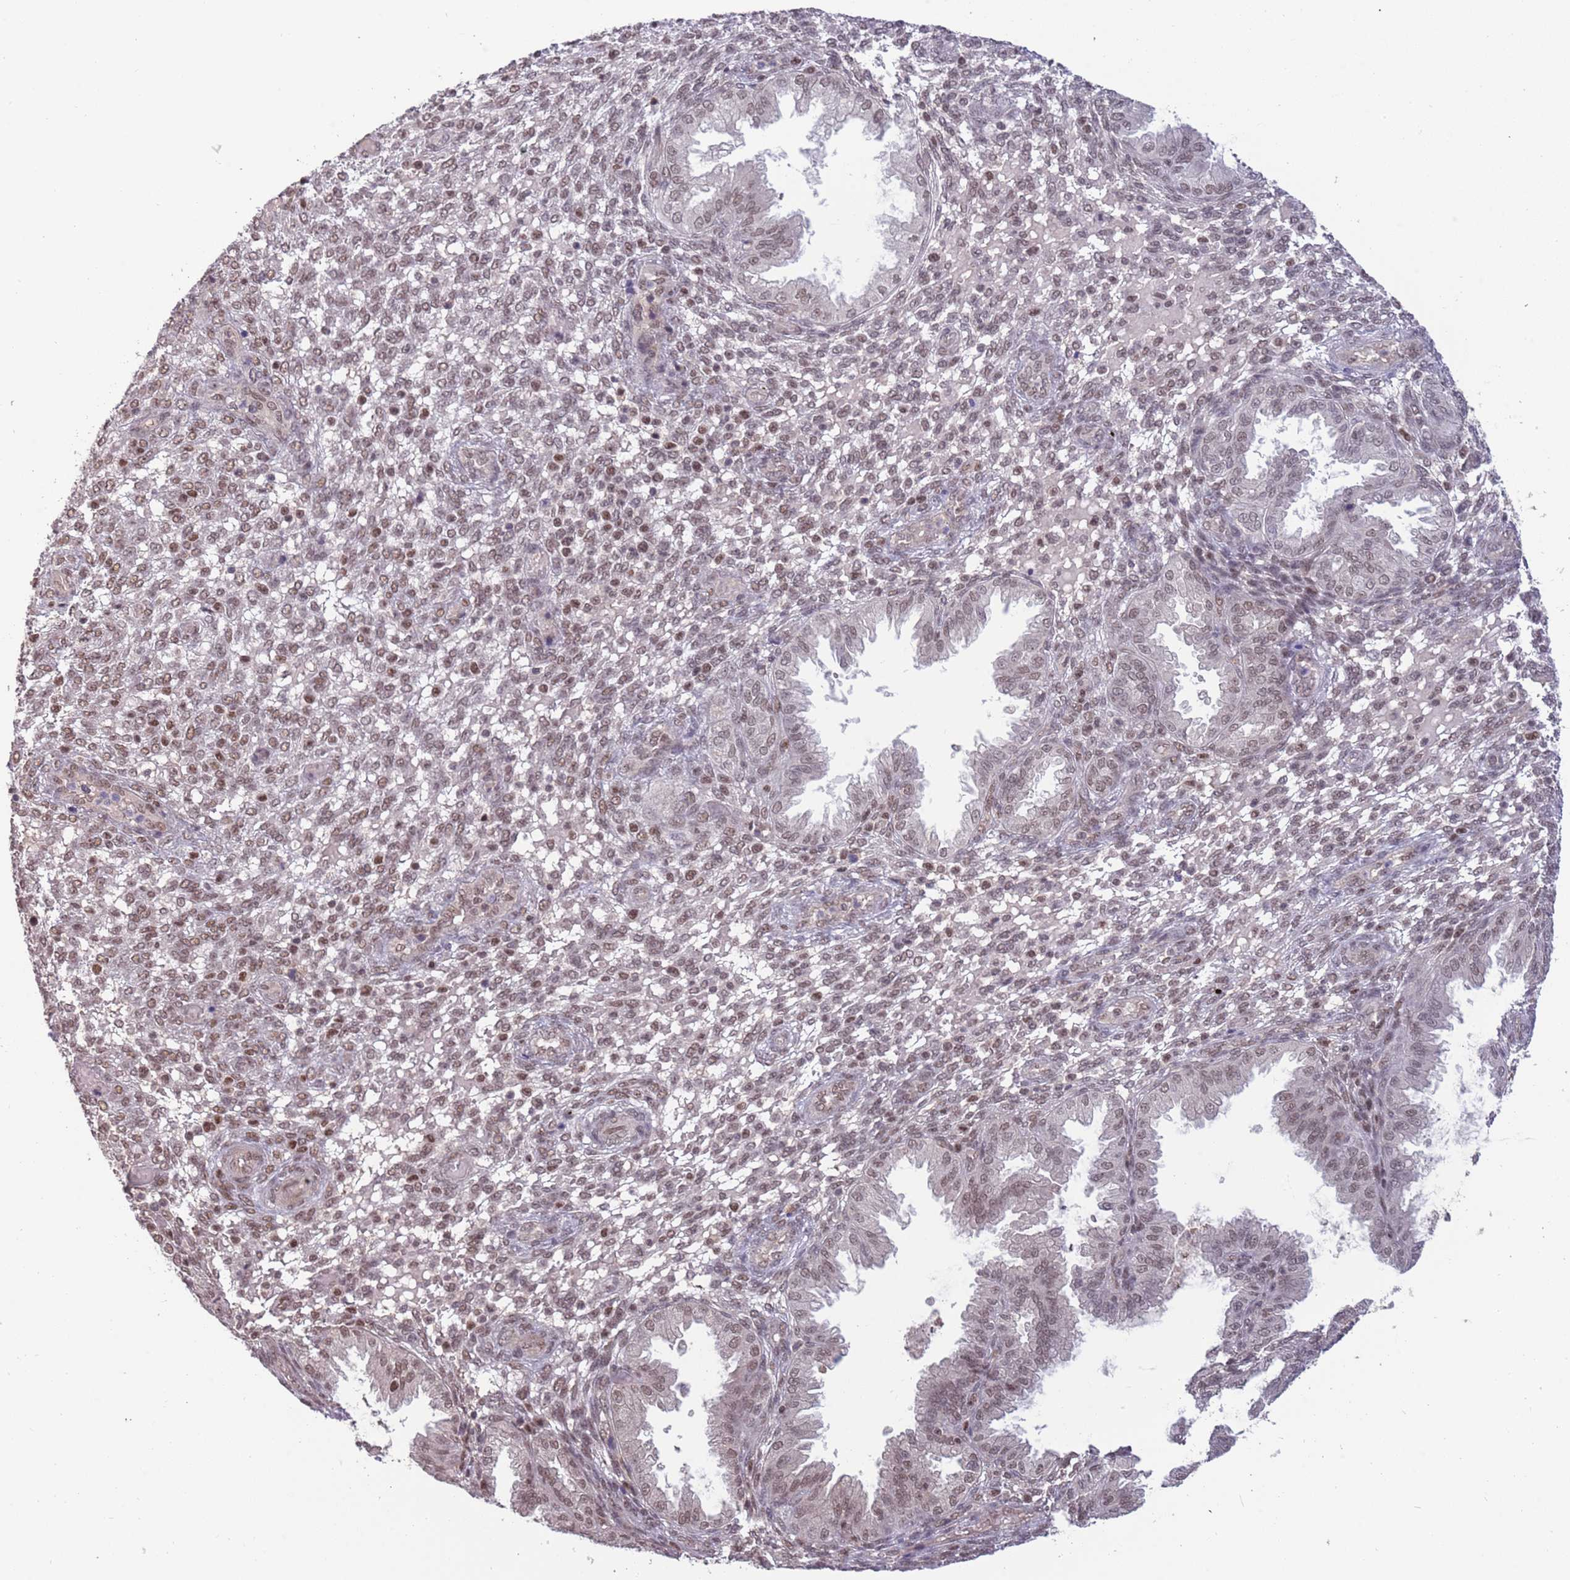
{"staining": {"intensity": "weak", "quantity": "25%-75%", "location": "nuclear"}, "tissue": "endometrium", "cell_type": "Cells in endometrial stroma", "image_type": "normal", "snomed": [{"axis": "morphology", "description": "Normal tissue, NOS"}, {"axis": "topography", "description": "Endometrium"}], "caption": "Brown immunohistochemical staining in benign endometrium reveals weak nuclear expression in about 25%-75% of cells in endometrial stroma.", "gene": "ZBTB7A", "patient": {"sex": "female", "age": 33}}